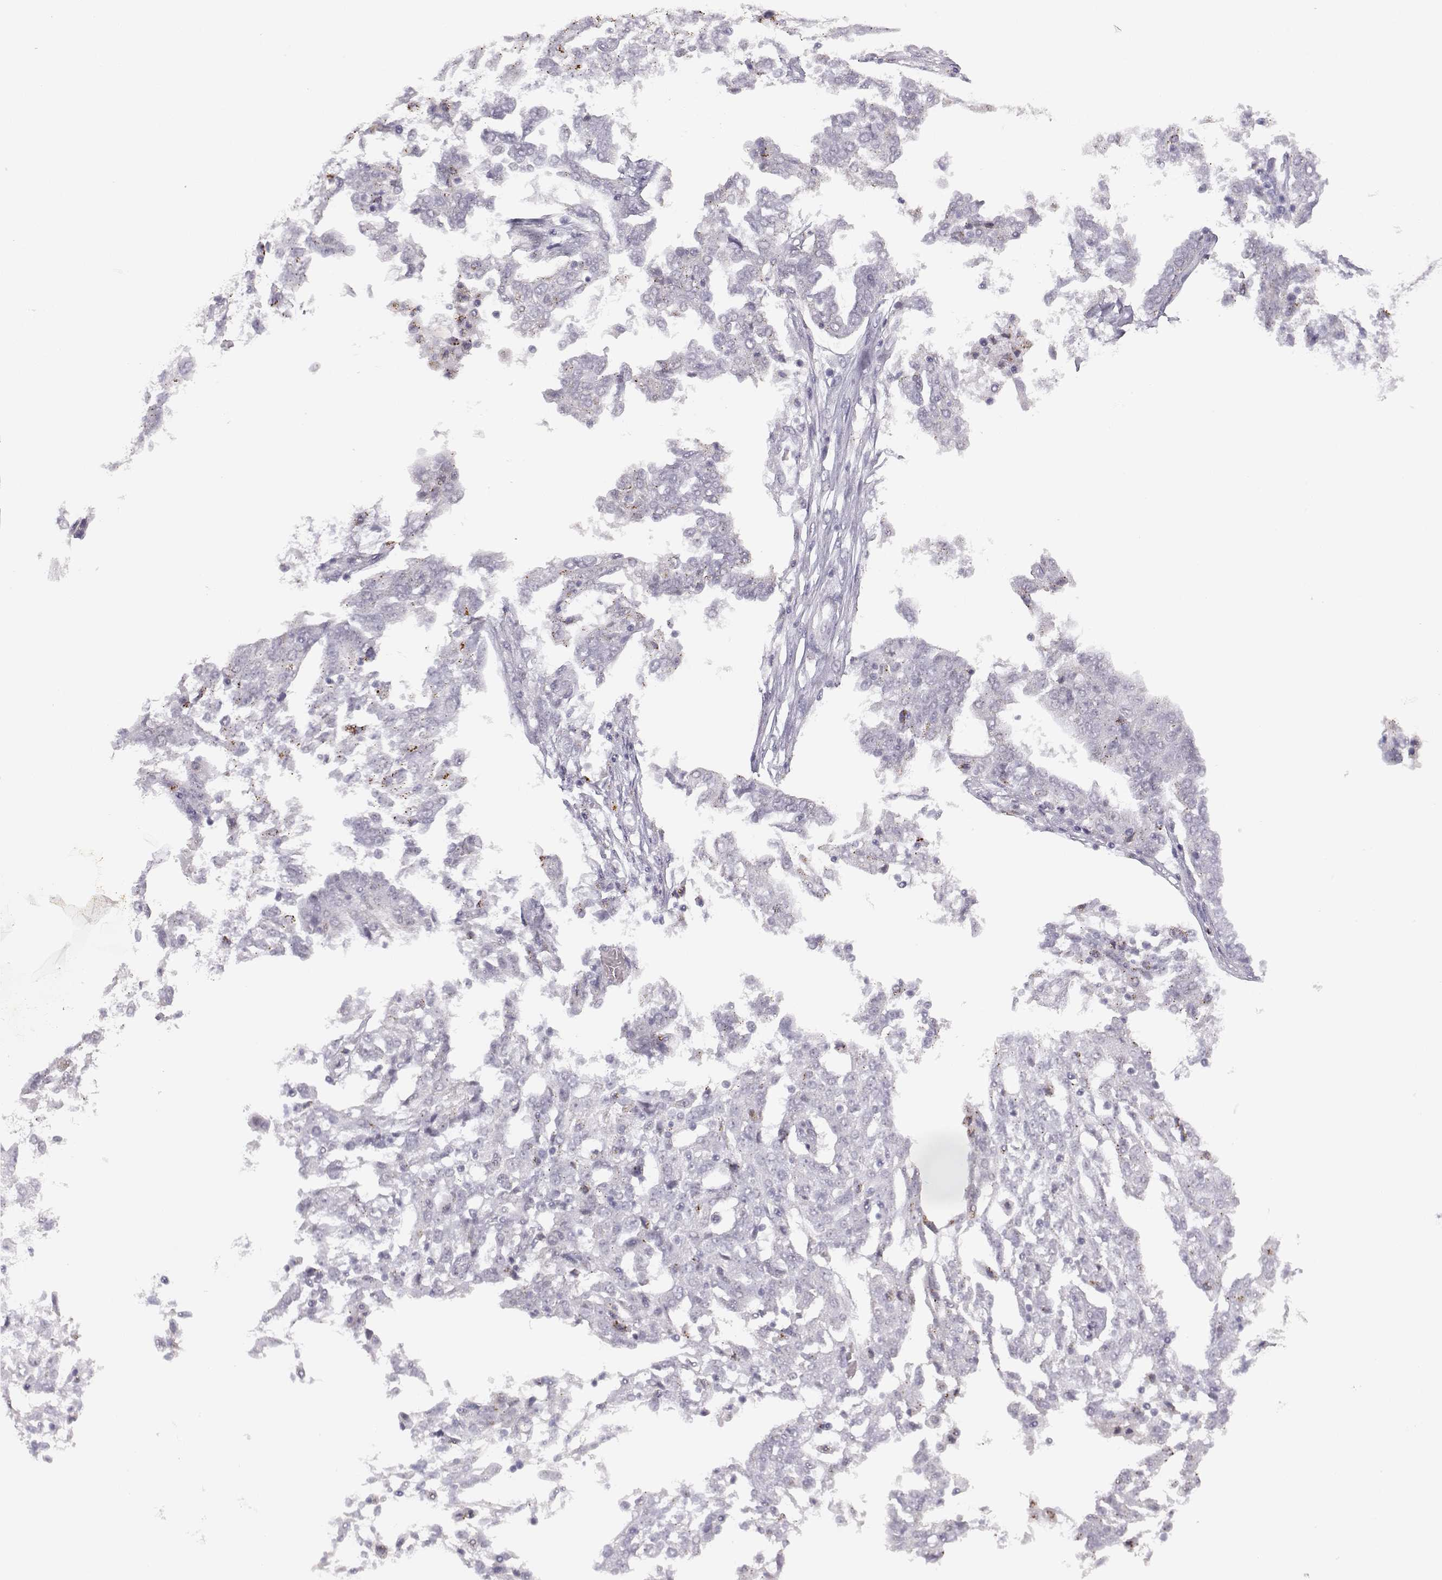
{"staining": {"intensity": "negative", "quantity": "none", "location": "none"}, "tissue": "ovarian cancer", "cell_type": "Tumor cells", "image_type": "cancer", "snomed": [{"axis": "morphology", "description": "Cystadenocarcinoma, serous, NOS"}, {"axis": "topography", "description": "Ovary"}], "caption": "High power microscopy histopathology image of an immunohistochemistry histopathology image of ovarian cancer, revealing no significant positivity in tumor cells.", "gene": "VGF", "patient": {"sex": "female", "age": 67}}